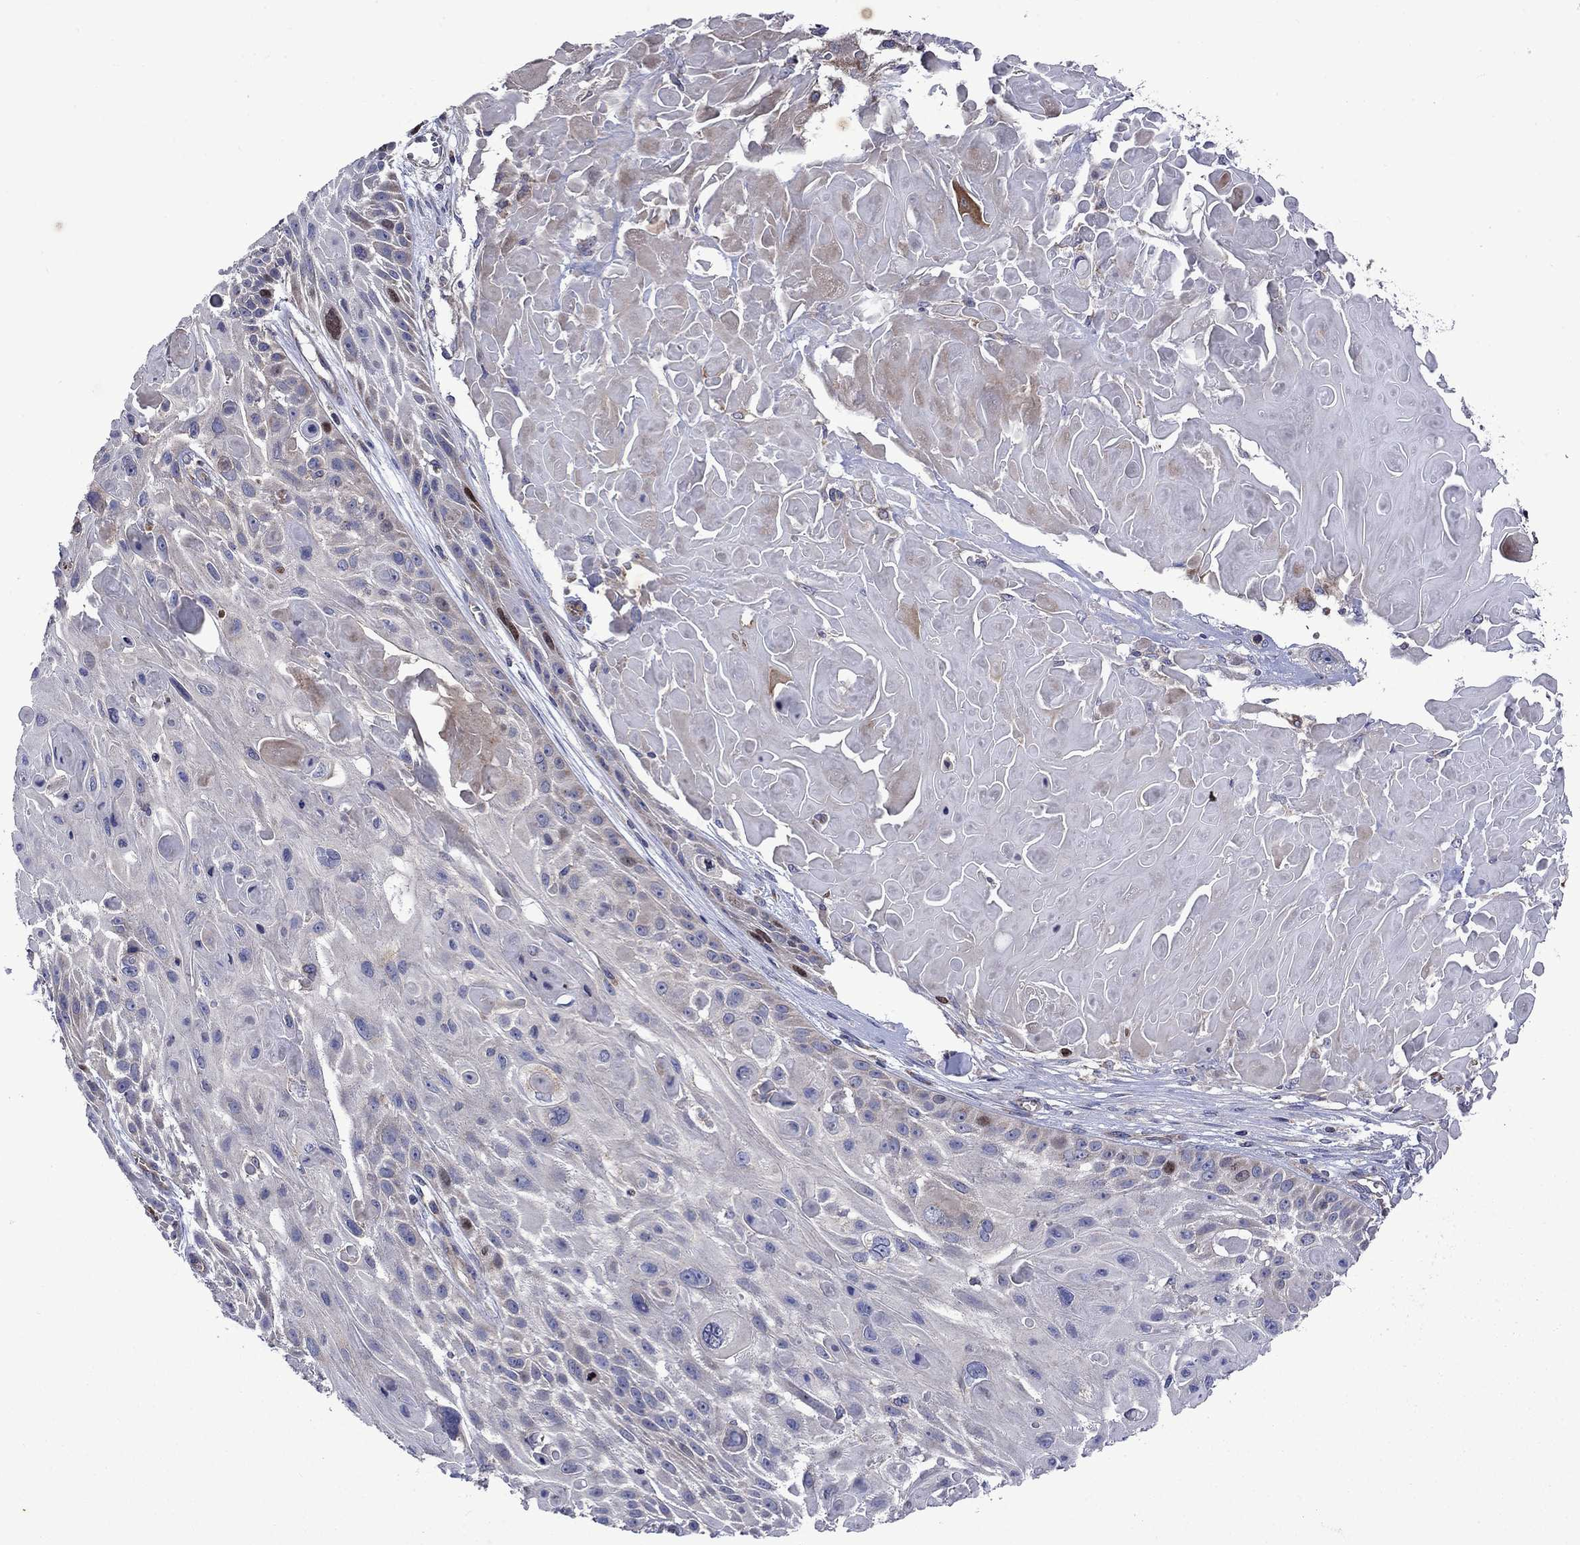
{"staining": {"intensity": "negative", "quantity": "none", "location": "none"}, "tissue": "skin cancer", "cell_type": "Tumor cells", "image_type": "cancer", "snomed": [{"axis": "morphology", "description": "Squamous cell carcinoma, NOS"}, {"axis": "topography", "description": "Skin"}, {"axis": "topography", "description": "Anal"}], "caption": "DAB immunohistochemical staining of squamous cell carcinoma (skin) demonstrates no significant positivity in tumor cells. Brightfield microscopy of immunohistochemistry stained with DAB (brown) and hematoxylin (blue), captured at high magnification.", "gene": "KIF22", "patient": {"sex": "female", "age": 75}}